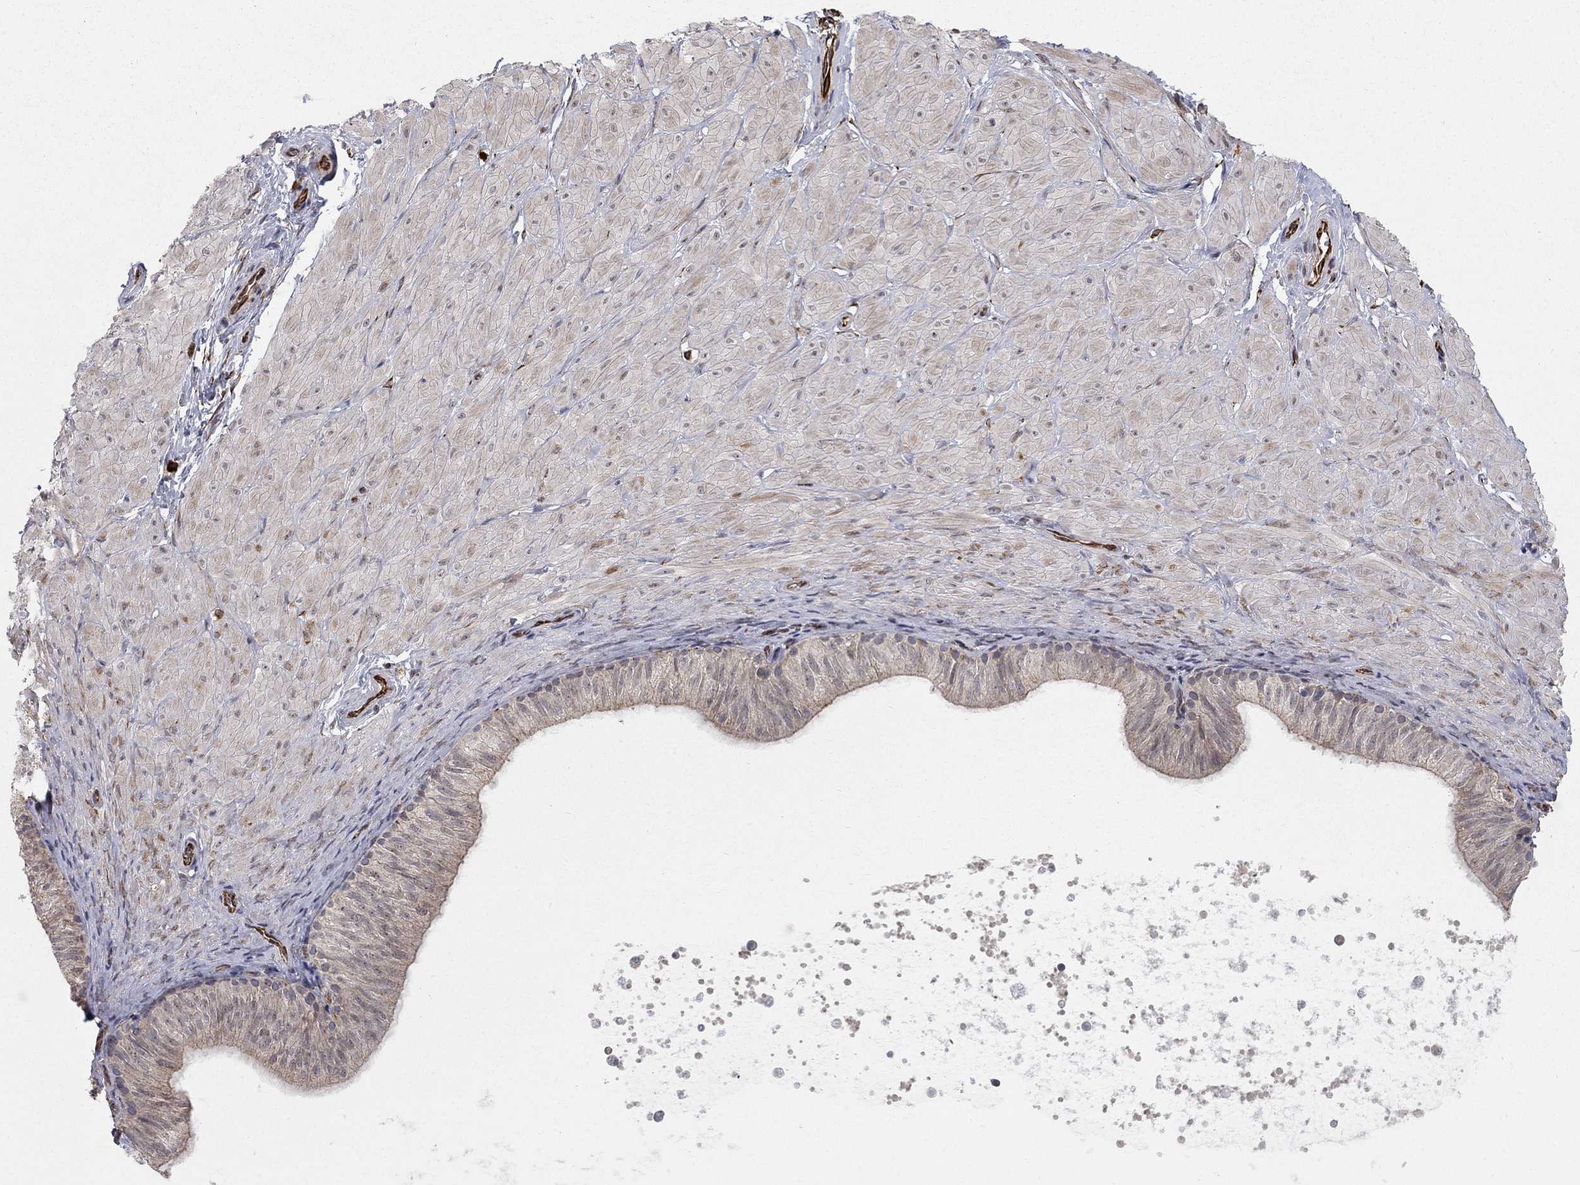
{"staining": {"intensity": "negative", "quantity": "none", "location": "none"}, "tissue": "soft tissue", "cell_type": "Fibroblasts", "image_type": "normal", "snomed": [{"axis": "morphology", "description": "Normal tissue, NOS"}, {"axis": "topography", "description": "Smooth muscle"}, {"axis": "topography", "description": "Peripheral nerve tissue"}], "caption": "Immunohistochemistry micrograph of unremarkable soft tissue: soft tissue stained with DAB demonstrates no significant protein positivity in fibroblasts.", "gene": "MSRA", "patient": {"sex": "male", "age": 22}}